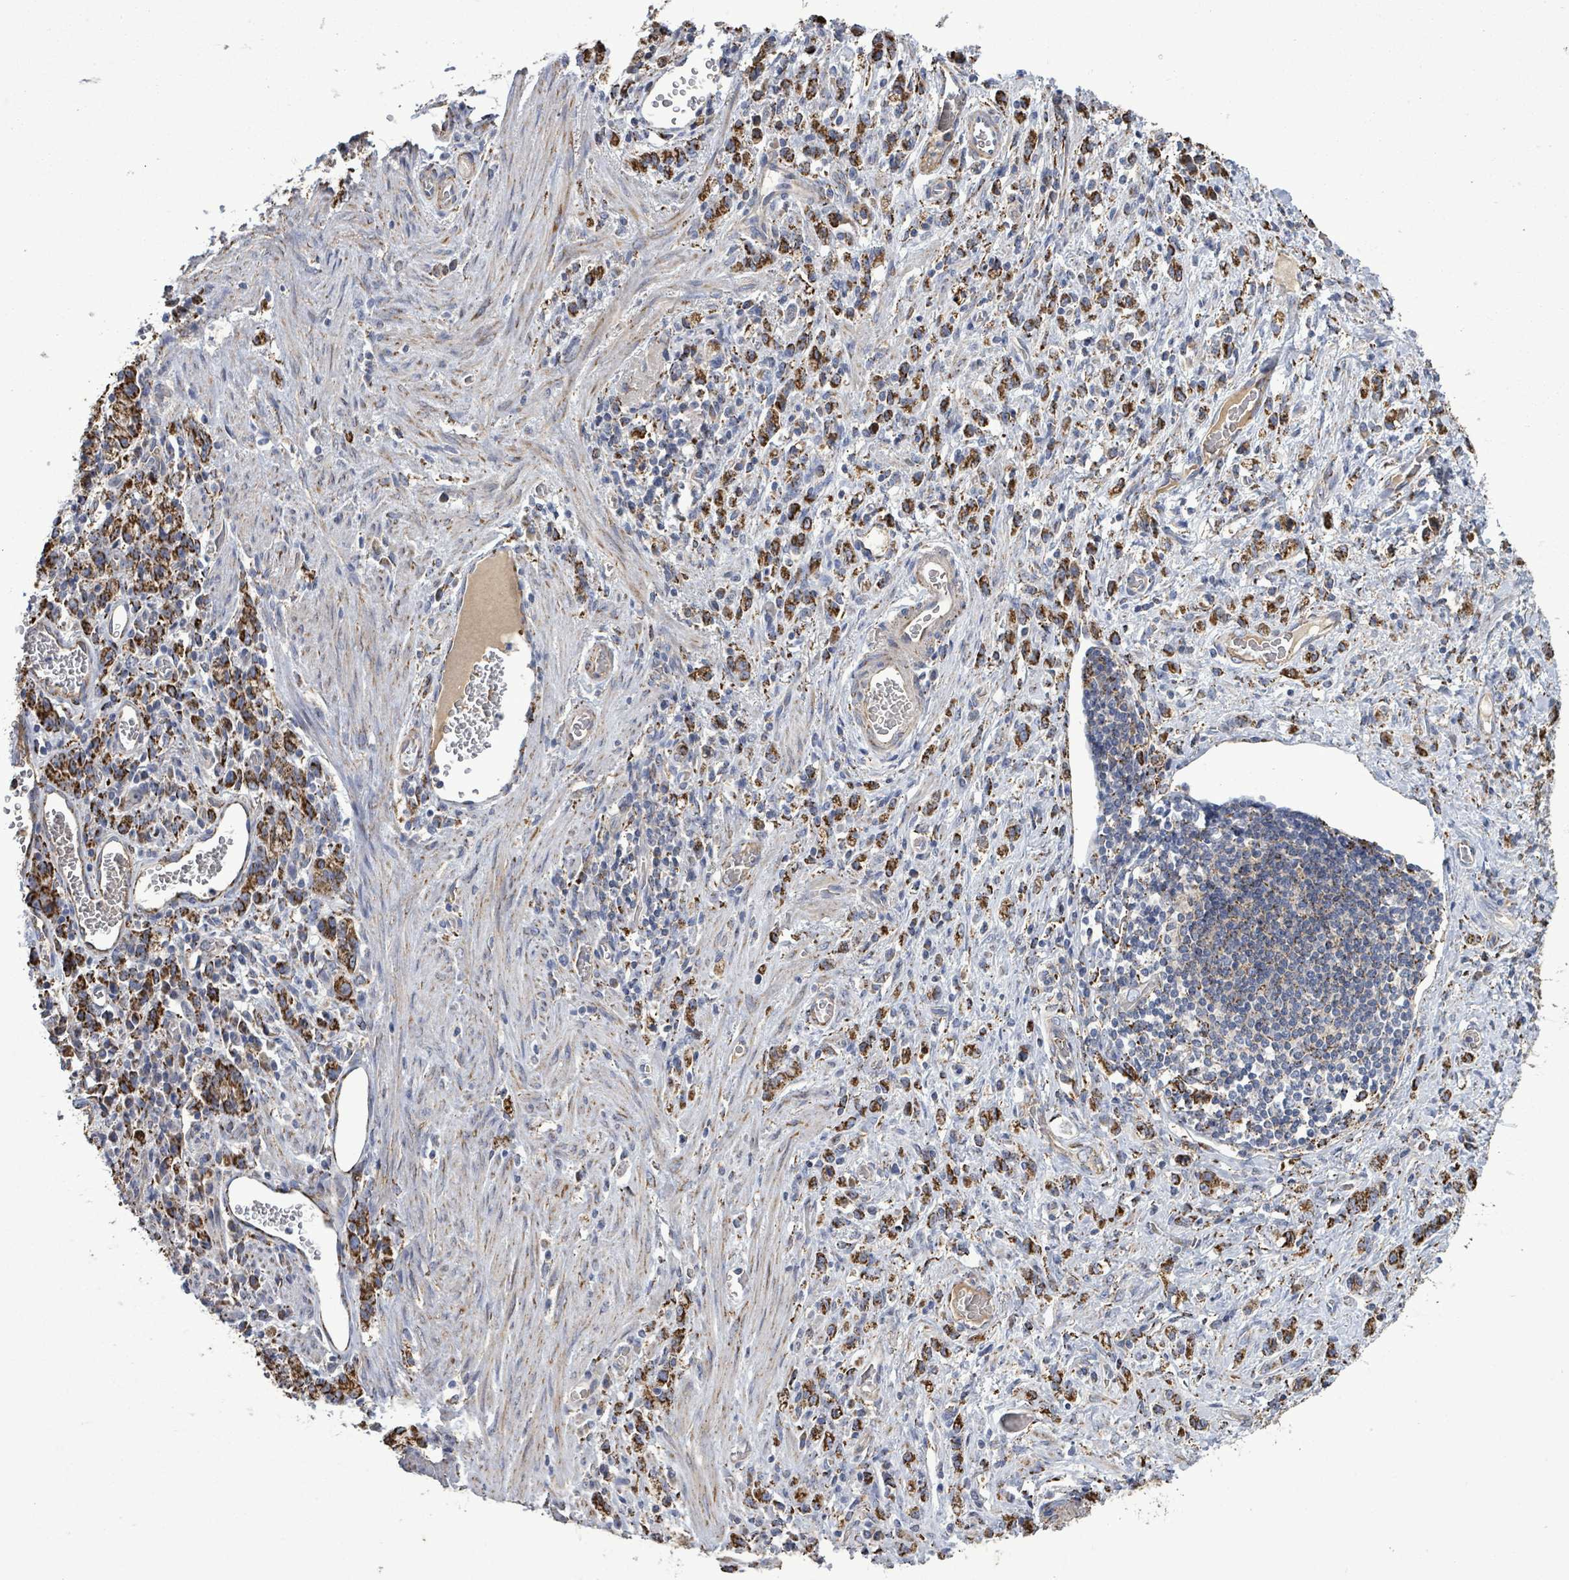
{"staining": {"intensity": "strong", "quantity": ">75%", "location": "cytoplasmic/membranous"}, "tissue": "stomach cancer", "cell_type": "Tumor cells", "image_type": "cancer", "snomed": [{"axis": "morphology", "description": "Adenocarcinoma, NOS"}, {"axis": "topography", "description": "Stomach"}], "caption": "Human stomach adenocarcinoma stained with a brown dye exhibits strong cytoplasmic/membranous positive expression in about >75% of tumor cells.", "gene": "MTMR12", "patient": {"sex": "male", "age": 77}}